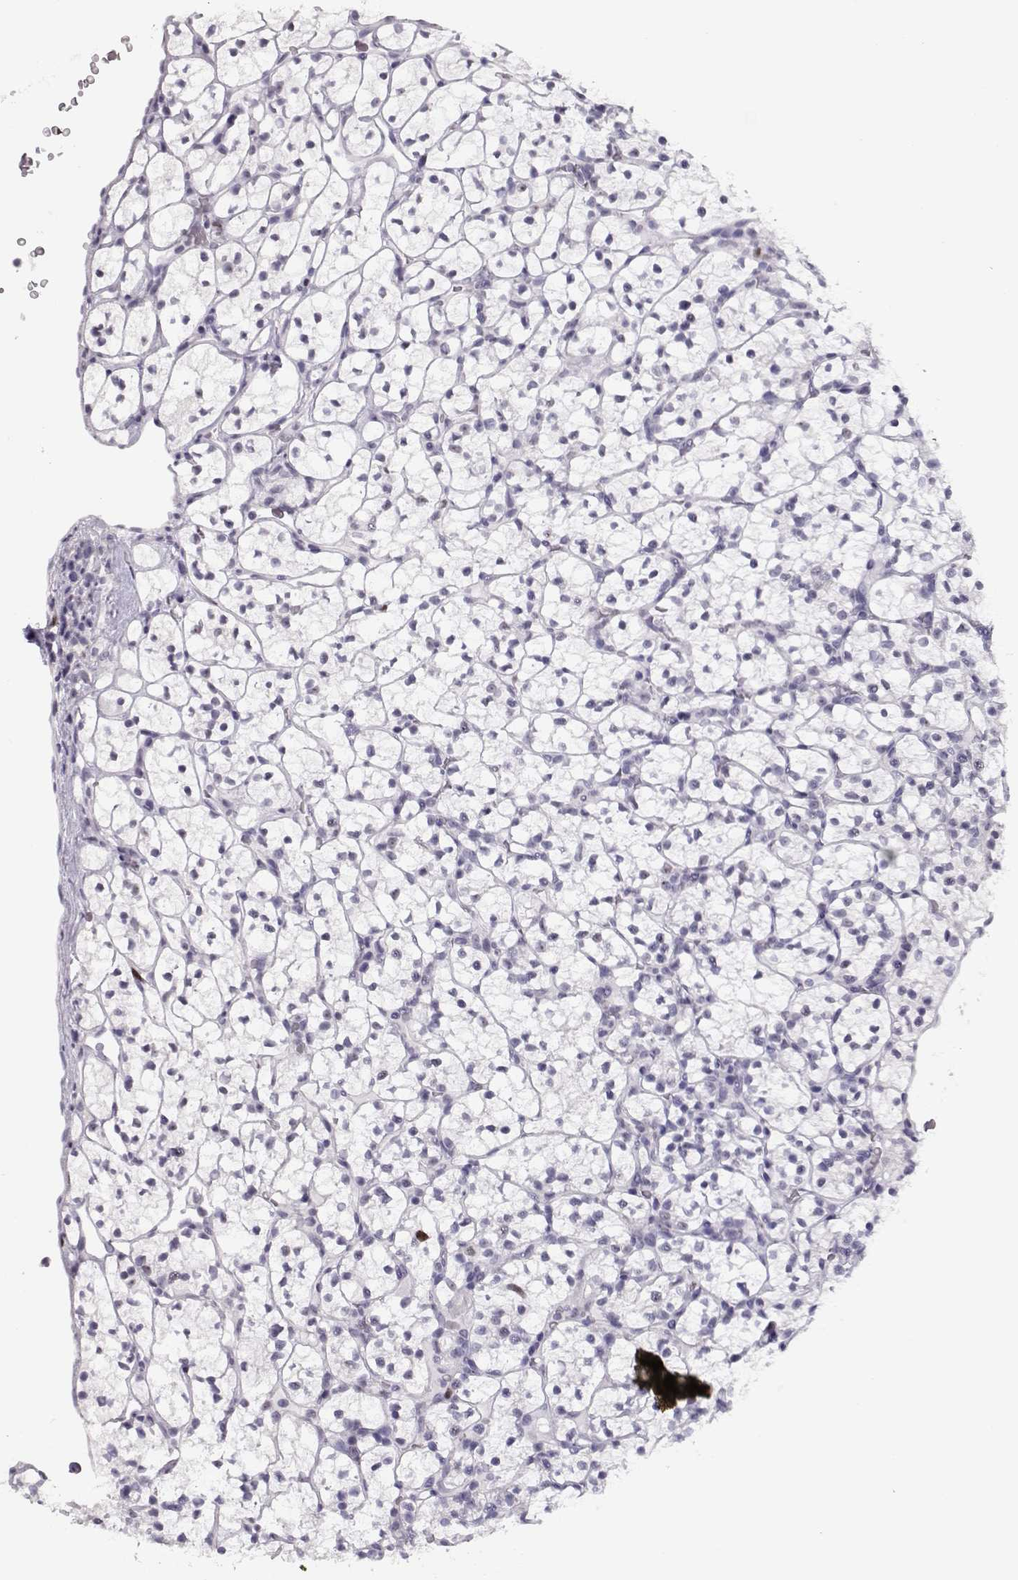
{"staining": {"intensity": "negative", "quantity": "none", "location": "none"}, "tissue": "renal cancer", "cell_type": "Tumor cells", "image_type": "cancer", "snomed": [{"axis": "morphology", "description": "Adenocarcinoma, NOS"}, {"axis": "topography", "description": "Kidney"}], "caption": "Histopathology image shows no significant protein expression in tumor cells of renal adenocarcinoma. The staining was performed using DAB to visualize the protein expression in brown, while the nuclei were stained in blue with hematoxylin (Magnification: 20x).", "gene": "SGO1", "patient": {"sex": "female", "age": 89}}